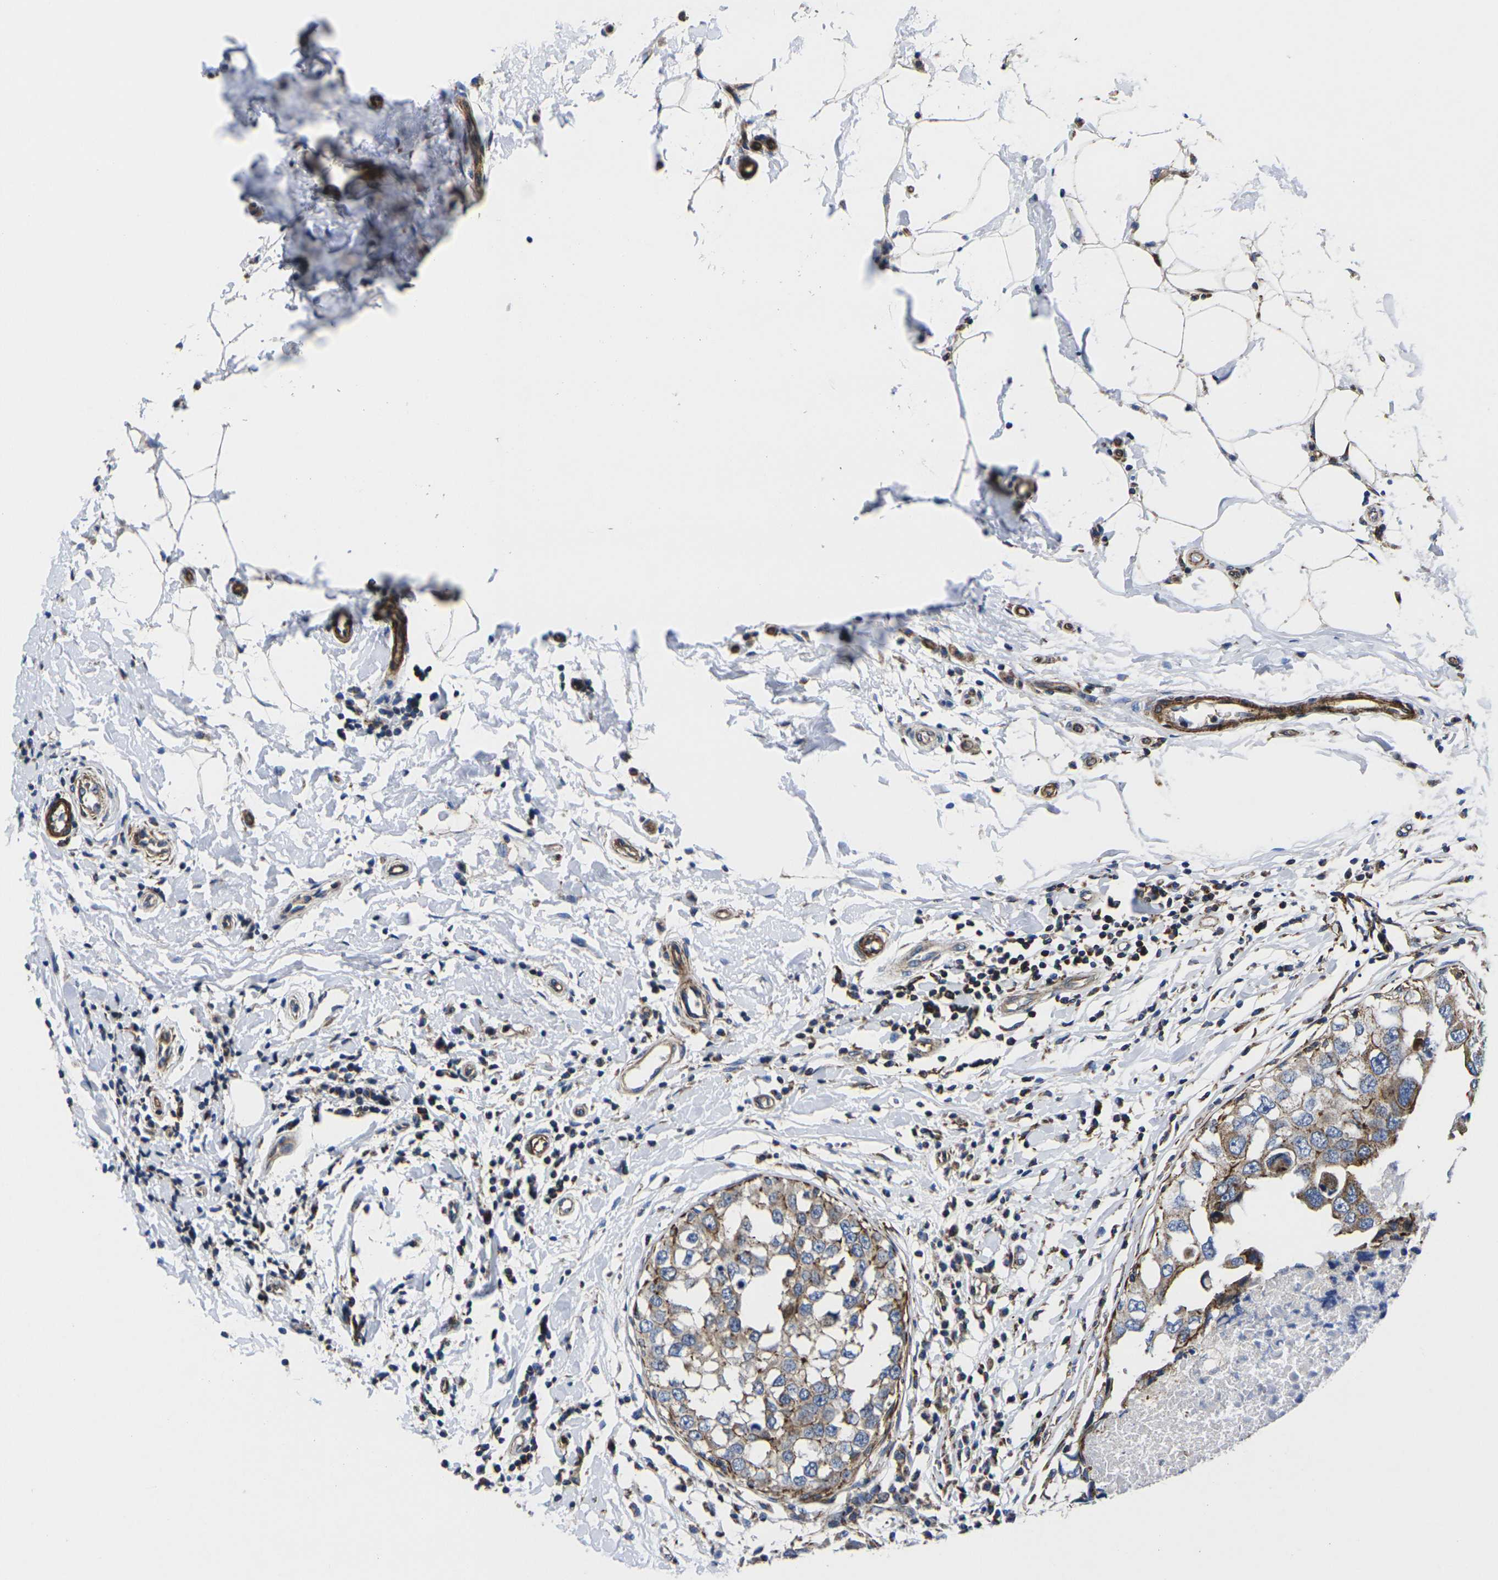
{"staining": {"intensity": "moderate", "quantity": "25%-75%", "location": "cytoplasmic/membranous"}, "tissue": "breast cancer", "cell_type": "Tumor cells", "image_type": "cancer", "snomed": [{"axis": "morphology", "description": "Duct carcinoma"}, {"axis": "topography", "description": "Breast"}], "caption": "Immunohistochemical staining of human breast invasive ductal carcinoma exhibits medium levels of moderate cytoplasmic/membranous protein positivity in approximately 25%-75% of tumor cells. (brown staining indicates protein expression, while blue staining denotes nuclei).", "gene": "GPR4", "patient": {"sex": "female", "age": 27}}